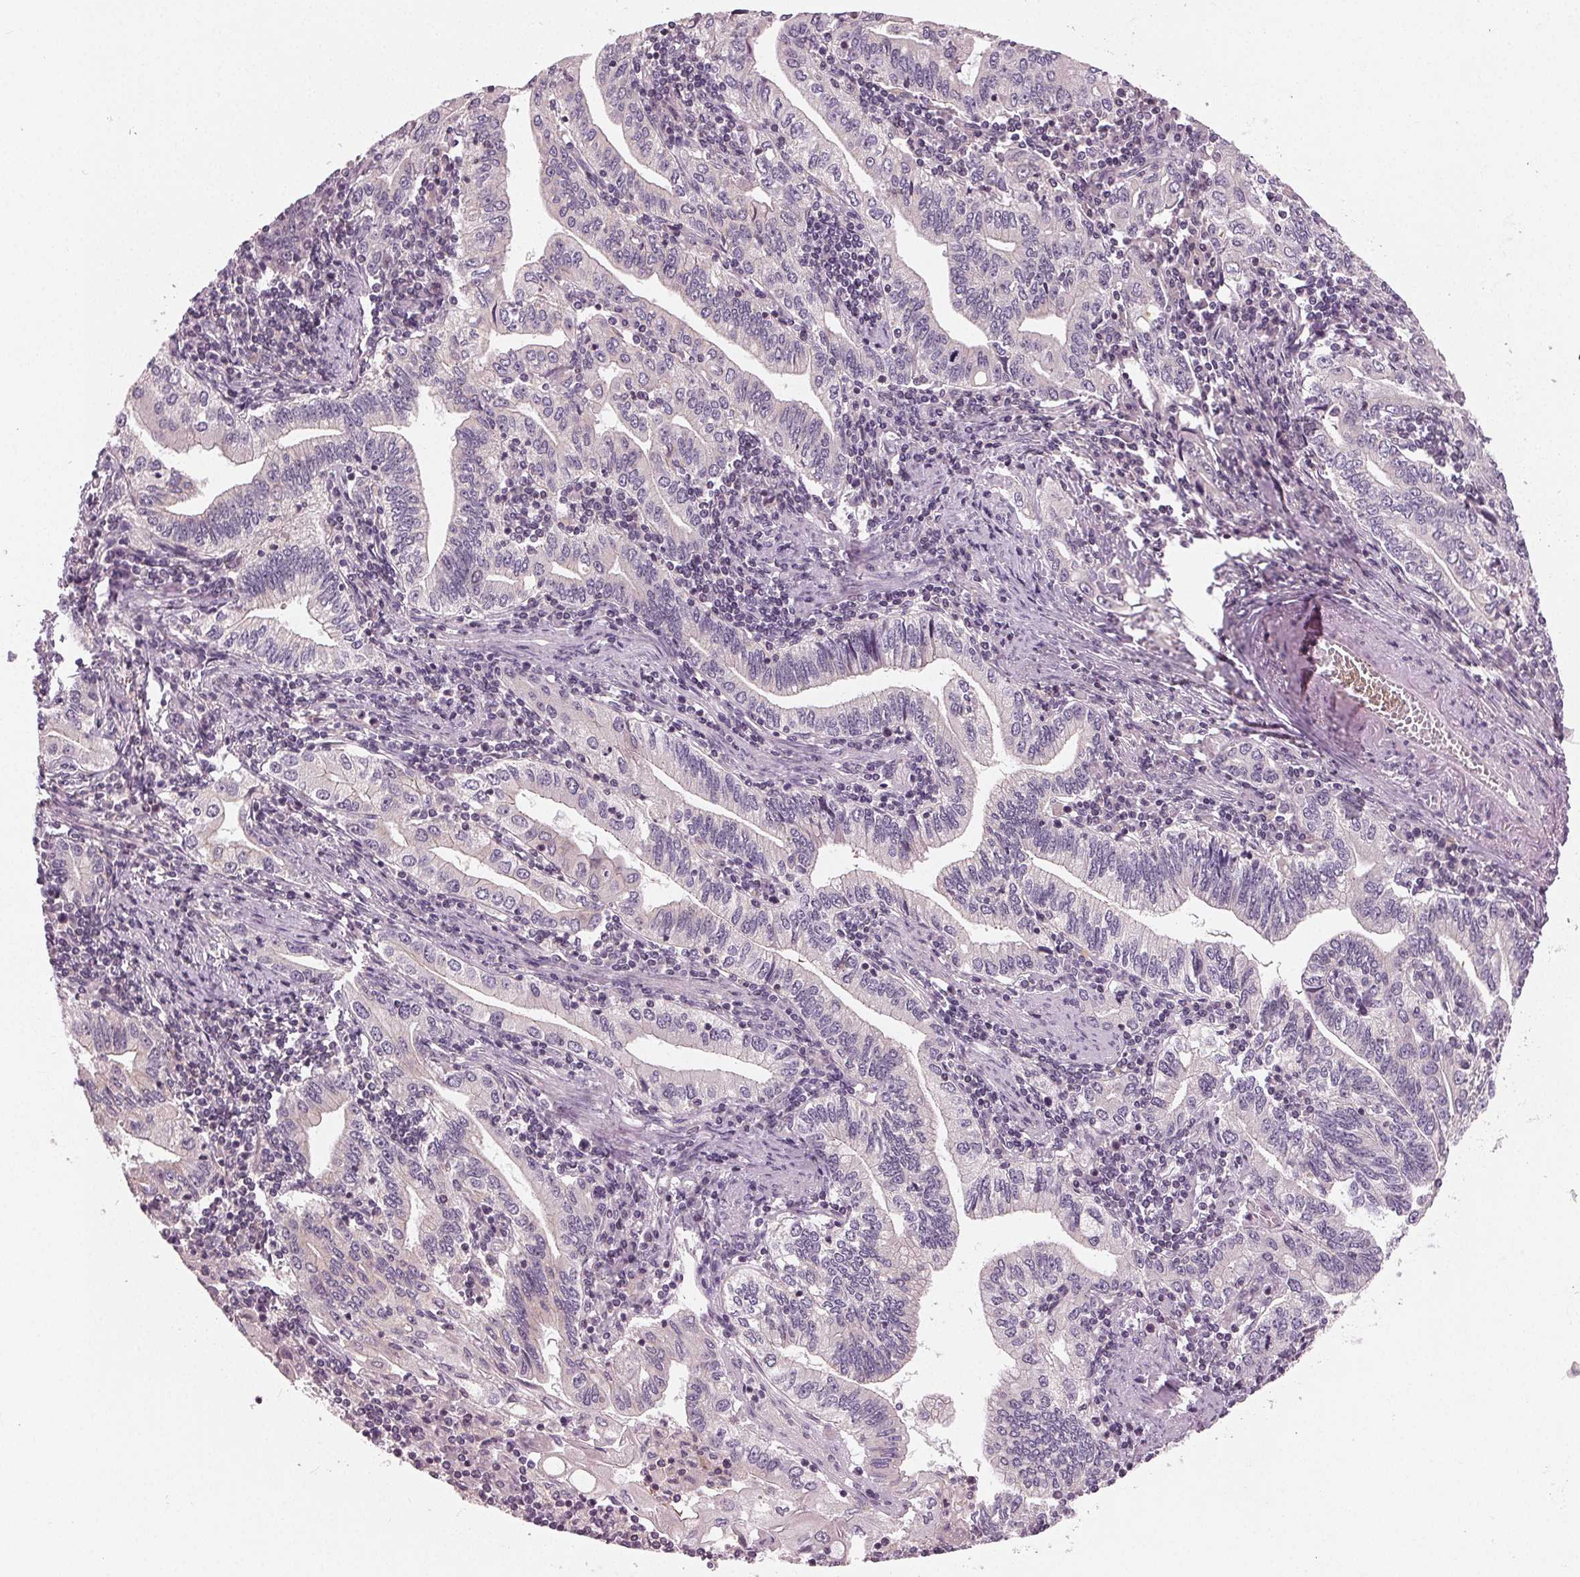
{"staining": {"intensity": "negative", "quantity": "none", "location": "none"}, "tissue": "stomach cancer", "cell_type": "Tumor cells", "image_type": "cancer", "snomed": [{"axis": "morphology", "description": "Adenocarcinoma, NOS"}, {"axis": "topography", "description": "Stomach, lower"}], "caption": "Tumor cells show no significant positivity in adenocarcinoma (stomach).", "gene": "ZNF605", "patient": {"sex": "female", "age": 72}}